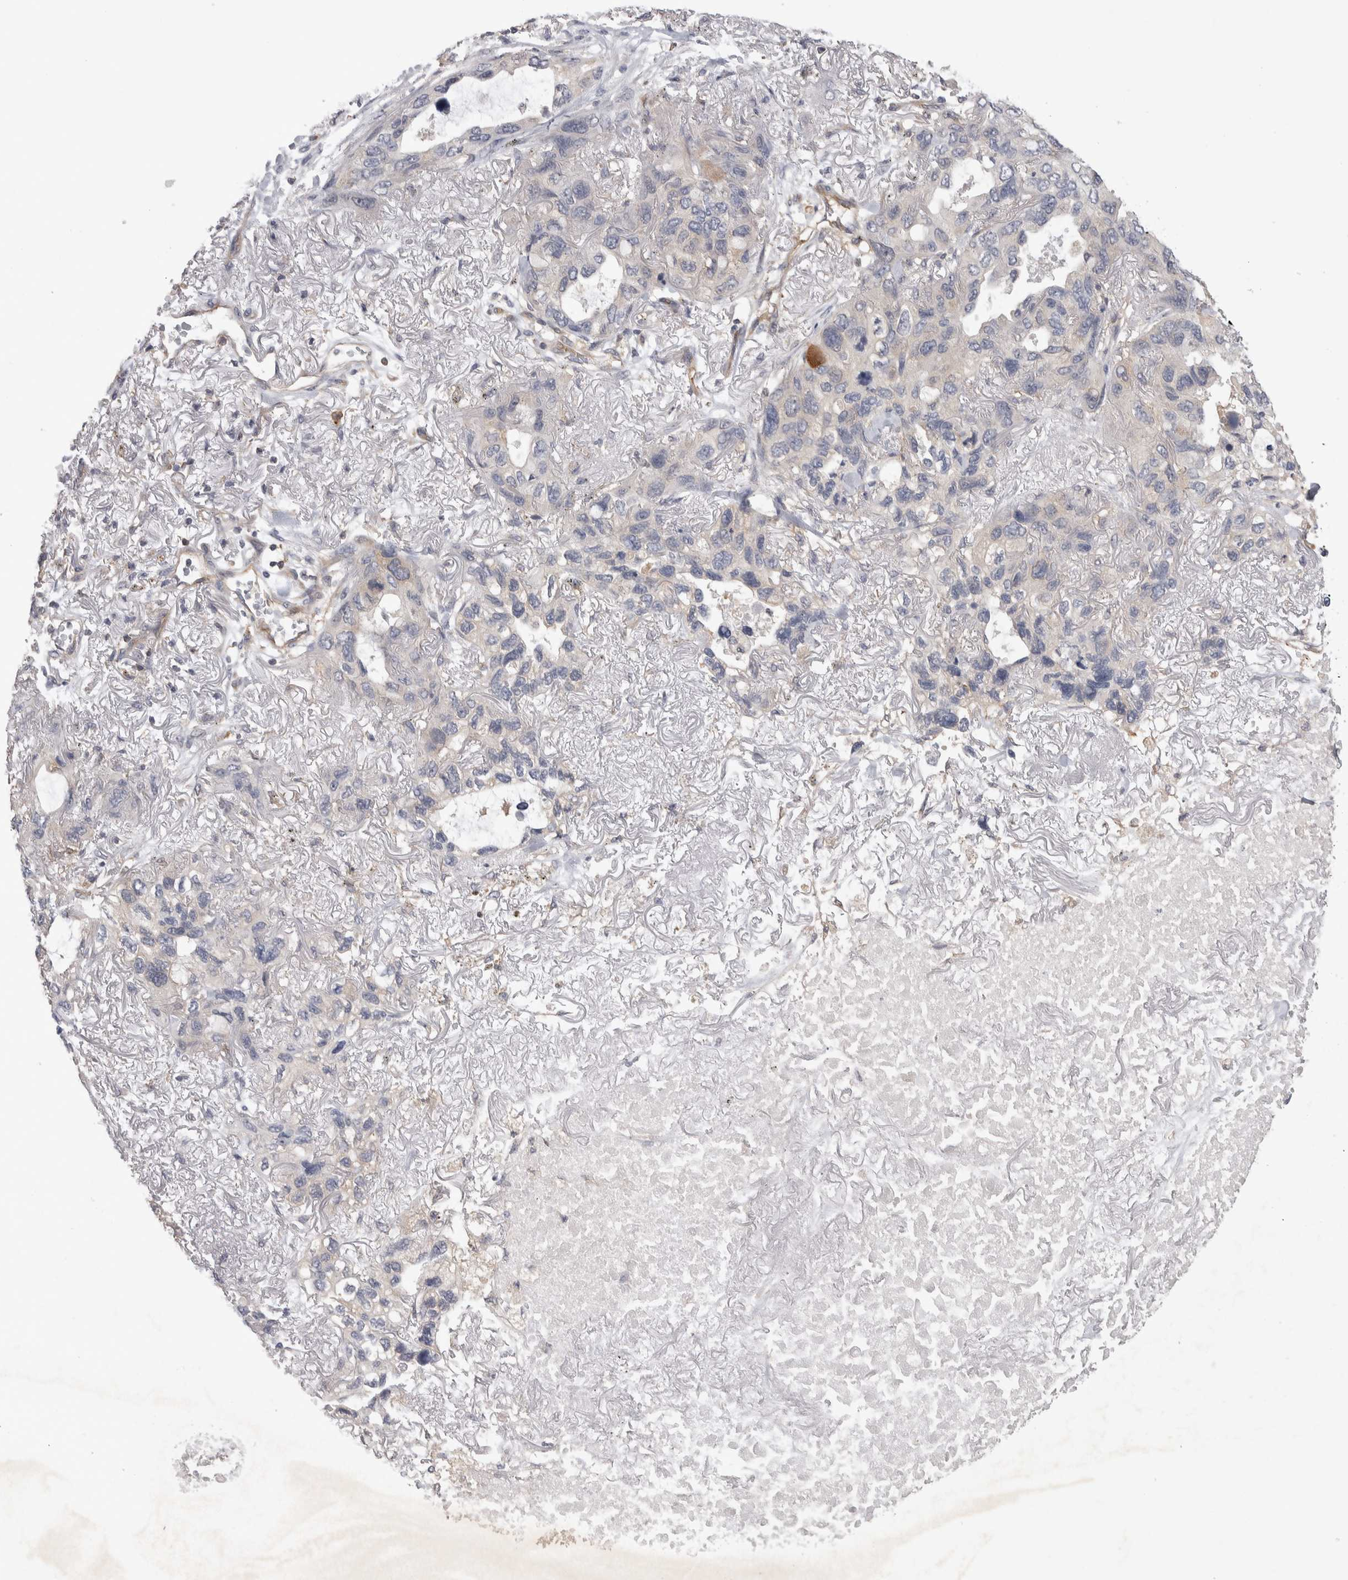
{"staining": {"intensity": "moderate", "quantity": "<25%", "location": "cytoplasmic/membranous"}, "tissue": "lung cancer", "cell_type": "Tumor cells", "image_type": "cancer", "snomed": [{"axis": "morphology", "description": "Squamous cell carcinoma, NOS"}, {"axis": "topography", "description": "Lung"}], "caption": "Lung cancer tissue displays moderate cytoplasmic/membranous staining in about <25% of tumor cells, visualized by immunohistochemistry.", "gene": "NFKB2", "patient": {"sex": "female", "age": 73}}